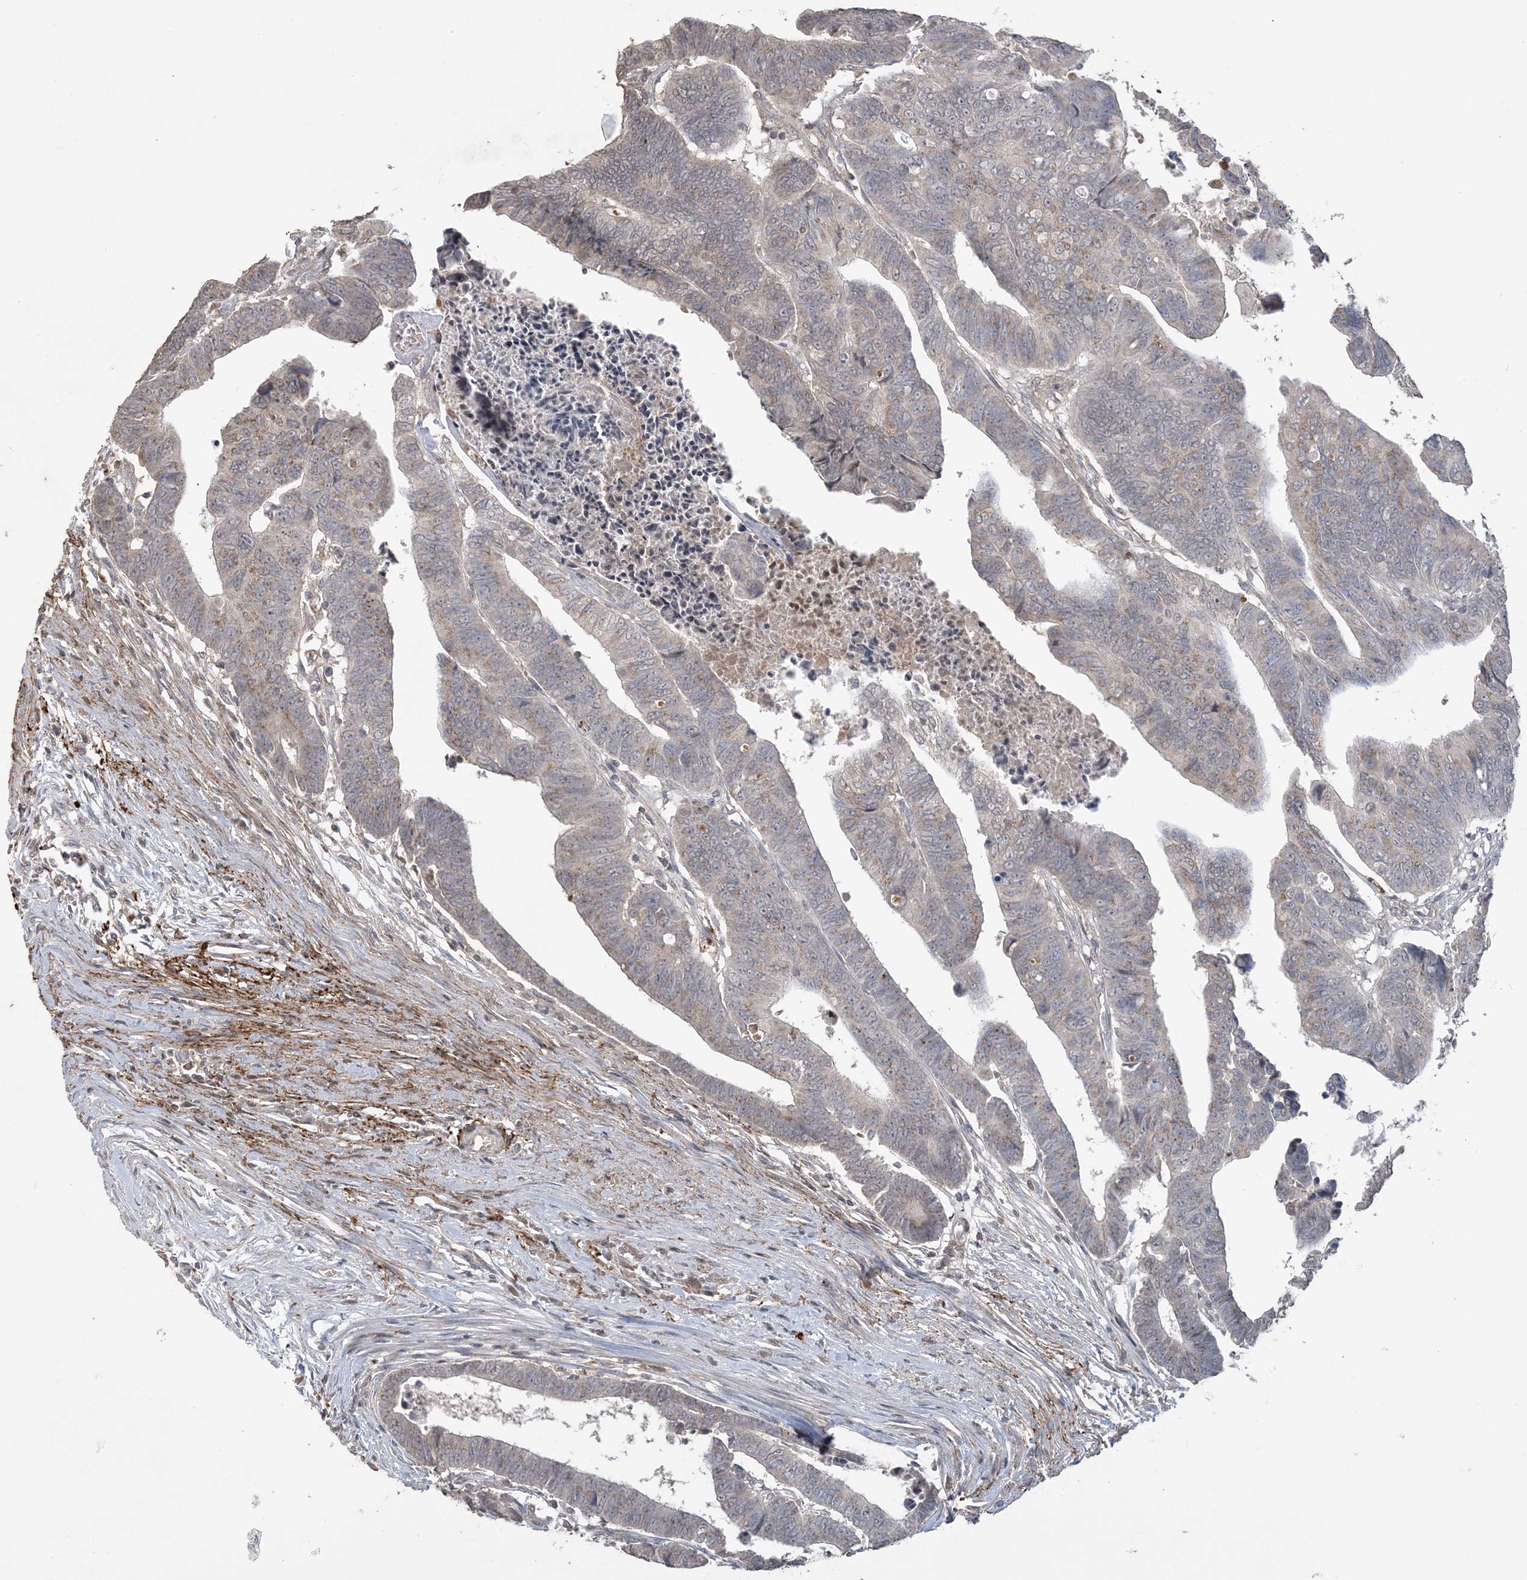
{"staining": {"intensity": "weak", "quantity": "25%-75%", "location": "cytoplasmic/membranous"}, "tissue": "colorectal cancer", "cell_type": "Tumor cells", "image_type": "cancer", "snomed": [{"axis": "morphology", "description": "Adenocarcinoma, NOS"}, {"axis": "topography", "description": "Rectum"}], "caption": "Colorectal cancer (adenocarcinoma) stained with DAB IHC reveals low levels of weak cytoplasmic/membranous positivity in approximately 25%-75% of tumor cells. Using DAB (brown) and hematoxylin (blue) stains, captured at high magnification using brightfield microscopy.", "gene": "XRN1", "patient": {"sex": "female", "age": 65}}